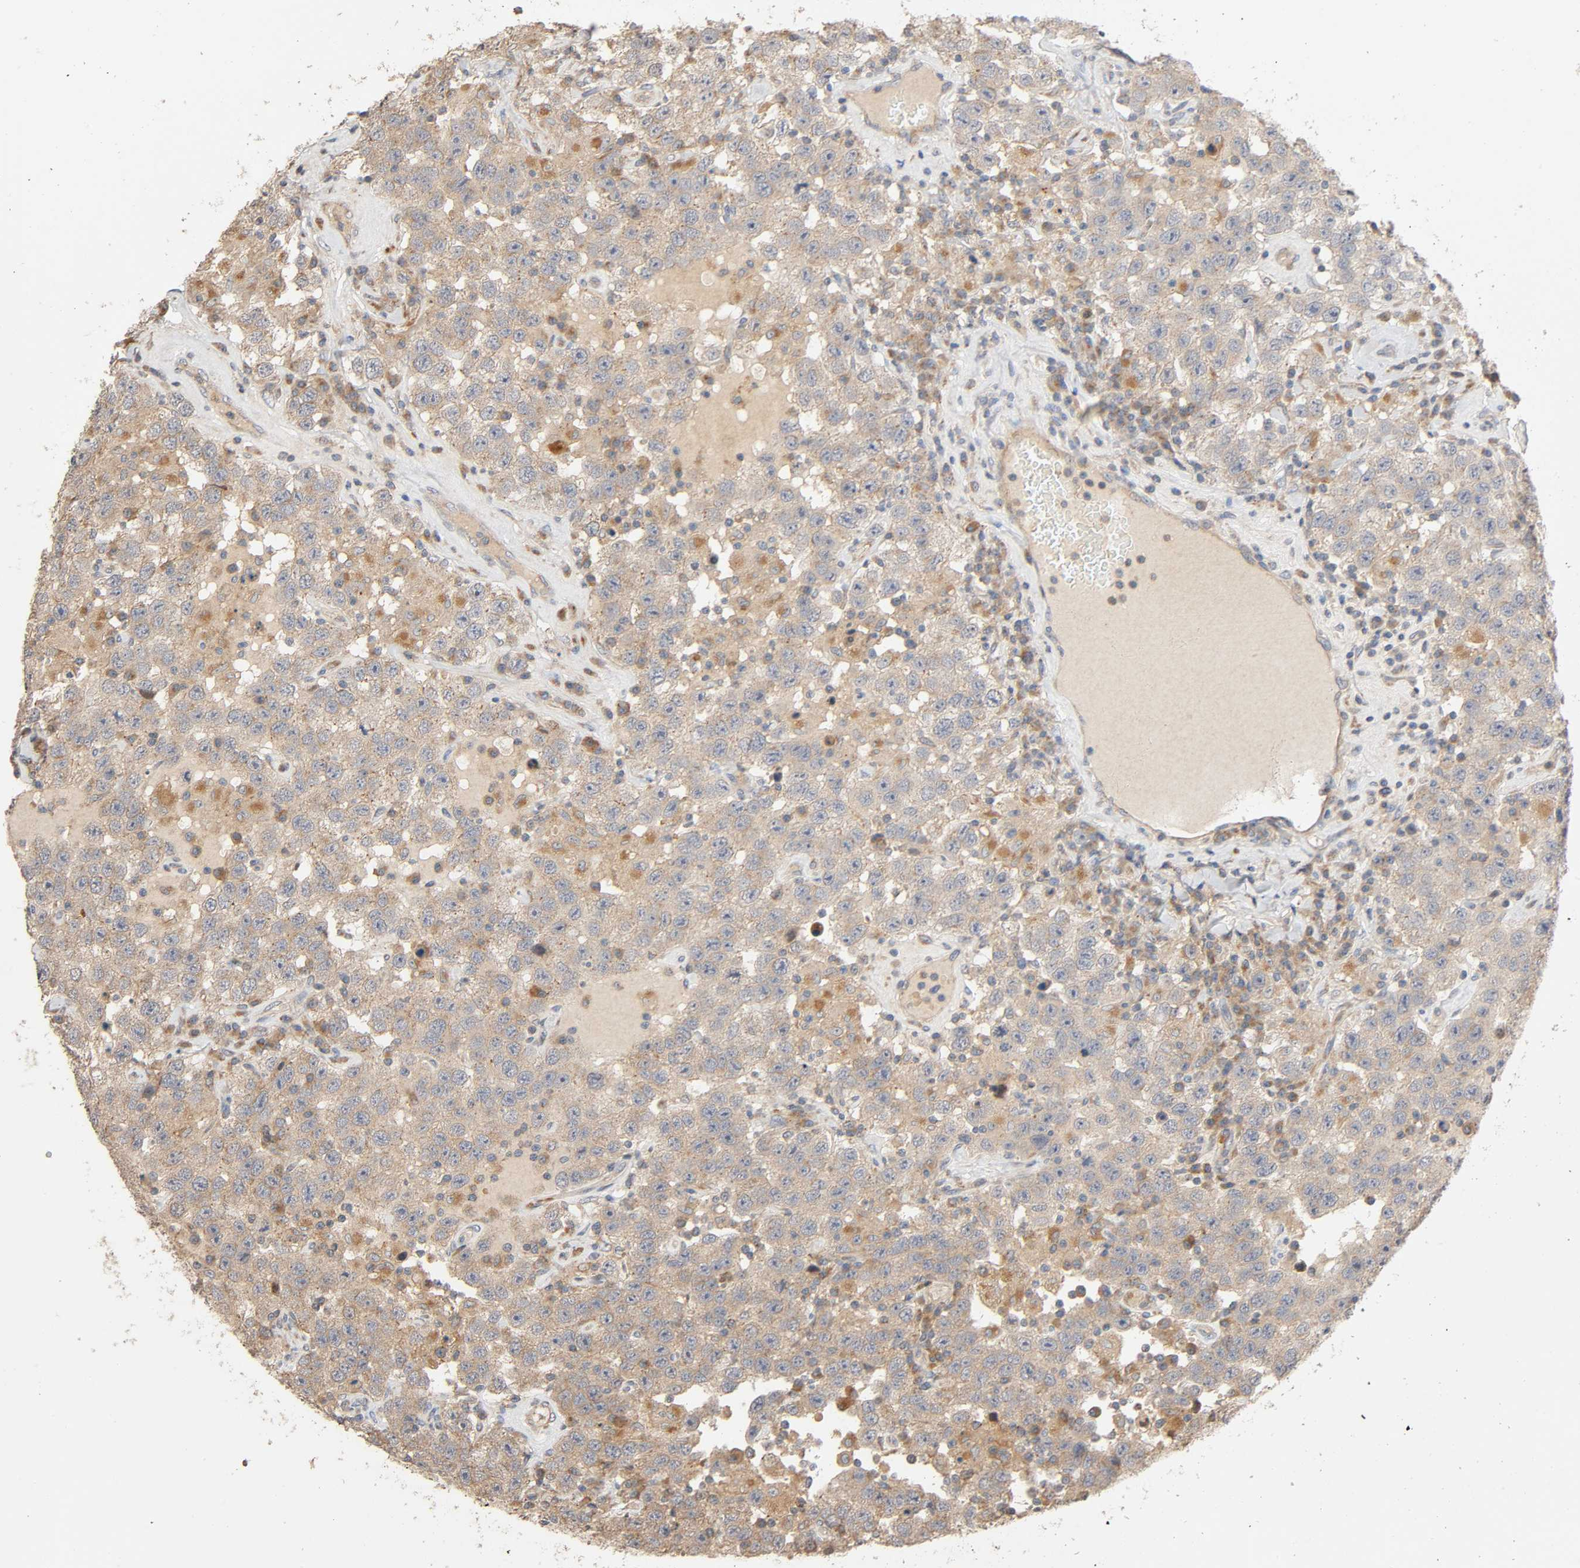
{"staining": {"intensity": "weak", "quantity": ">75%", "location": "cytoplasmic/membranous"}, "tissue": "testis cancer", "cell_type": "Tumor cells", "image_type": "cancer", "snomed": [{"axis": "morphology", "description": "Seminoma, NOS"}, {"axis": "topography", "description": "Testis"}], "caption": "Protein expression analysis of human testis seminoma reveals weak cytoplasmic/membranous positivity in approximately >75% of tumor cells.", "gene": "SGSM1", "patient": {"sex": "male", "age": 41}}